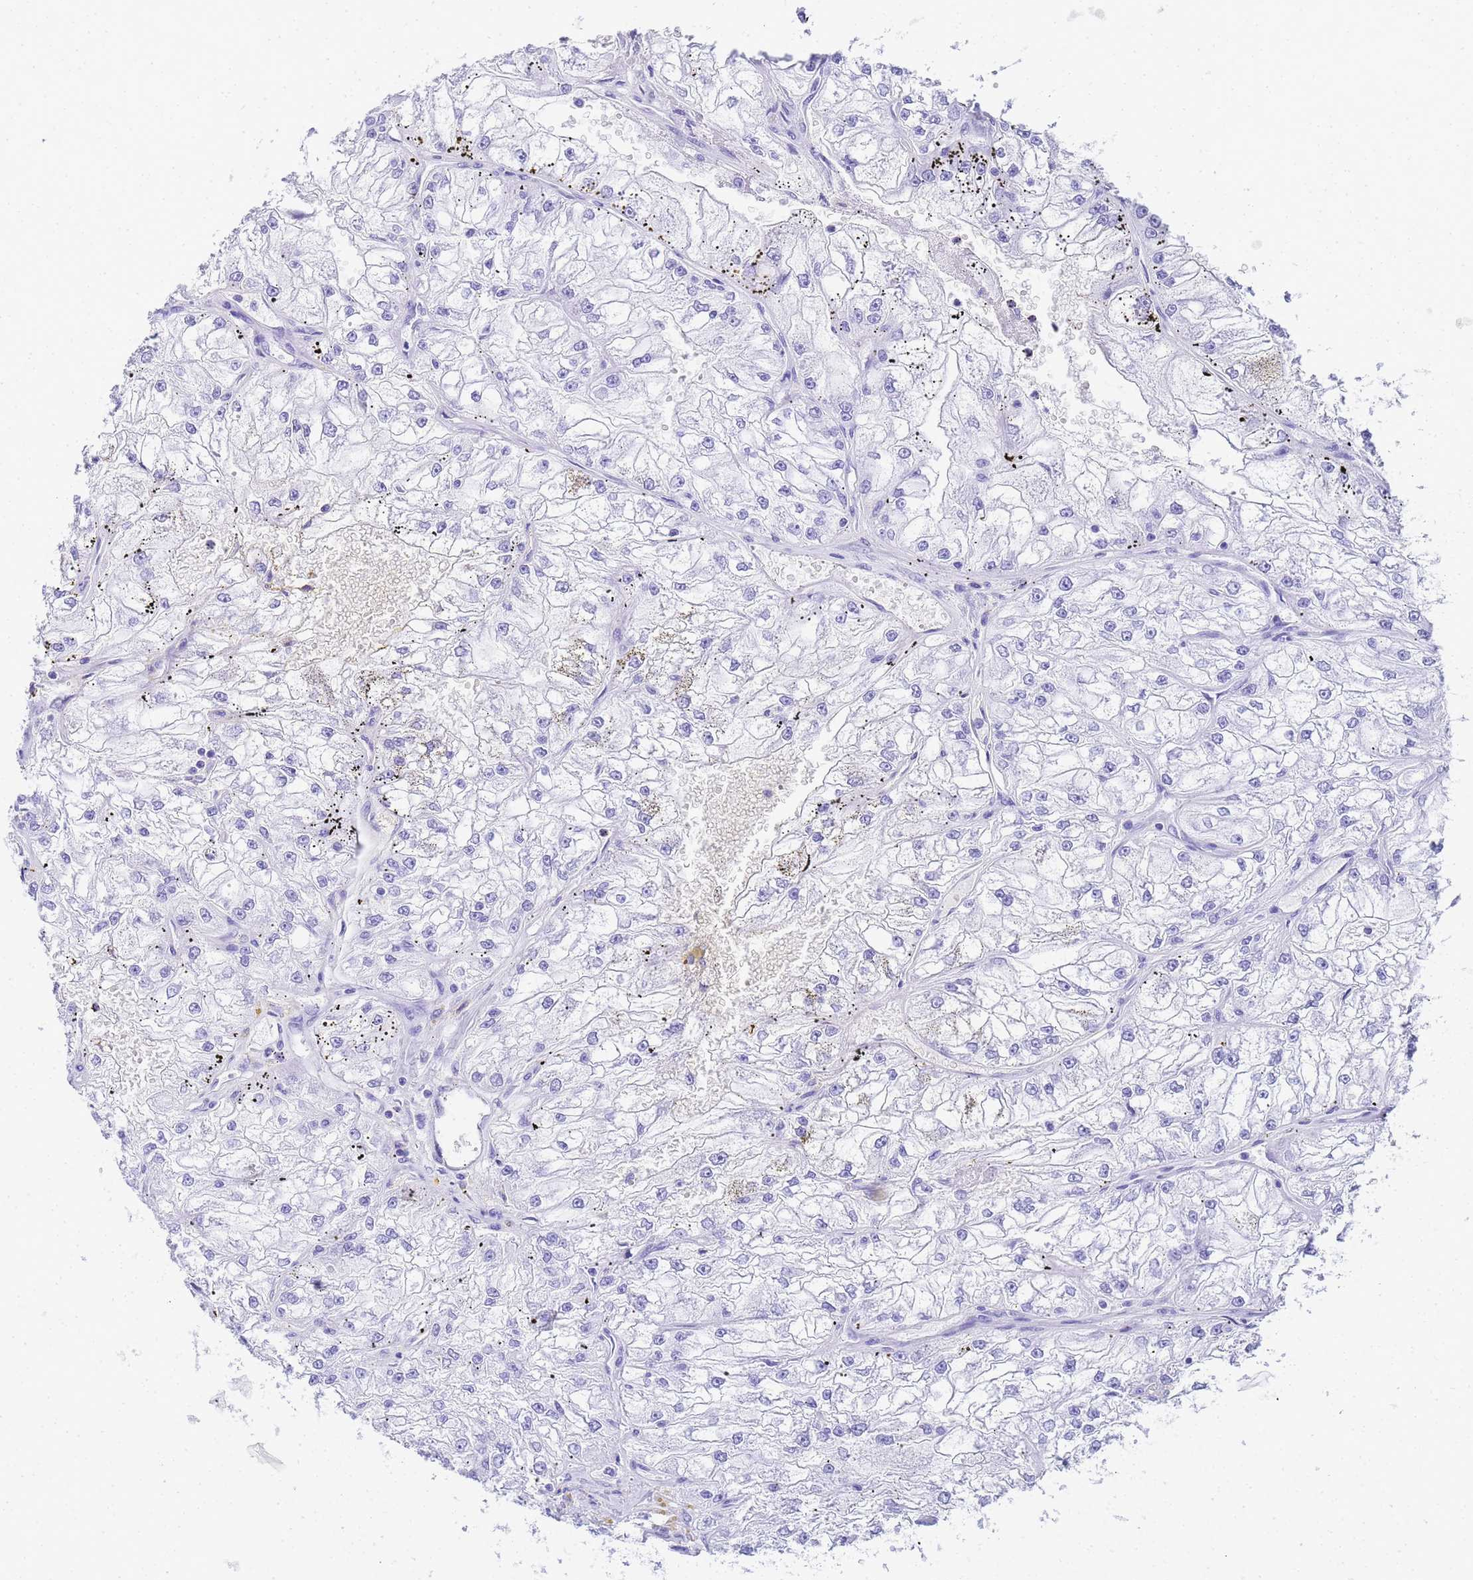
{"staining": {"intensity": "negative", "quantity": "none", "location": "none"}, "tissue": "renal cancer", "cell_type": "Tumor cells", "image_type": "cancer", "snomed": [{"axis": "morphology", "description": "Adenocarcinoma, NOS"}, {"axis": "topography", "description": "Kidney"}], "caption": "Immunohistochemistry of renal adenocarcinoma reveals no expression in tumor cells. The staining is performed using DAB brown chromogen with nuclei counter-stained in using hematoxylin.", "gene": "MYL7", "patient": {"sex": "female", "age": 72}}